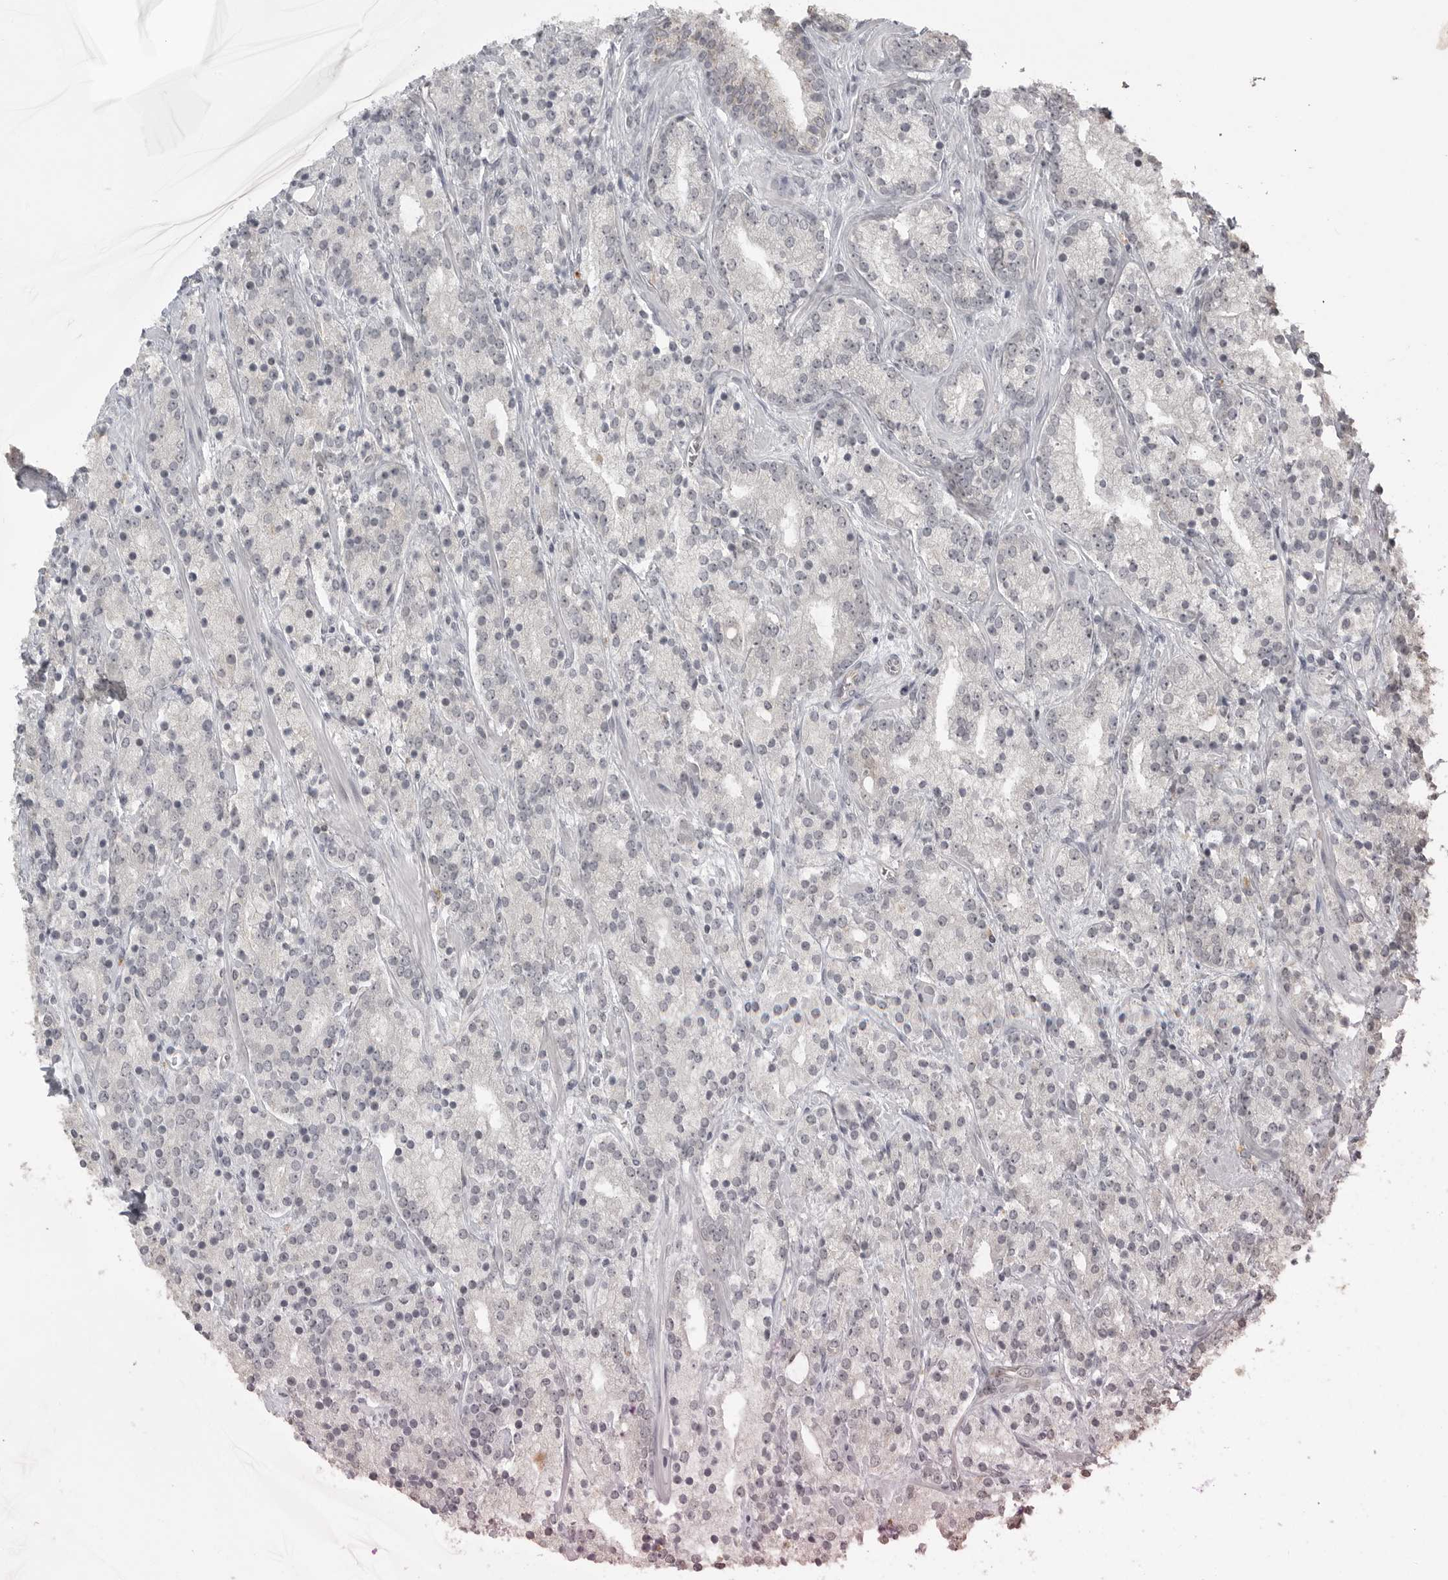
{"staining": {"intensity": "negative", "quantity": "none", "location": "none"}, "tissue": "prostate cancer", "cell_type": "Tumor cells", "image_type": "cancer", "snomed": [{"axis": "morphology", "description": "Adenocarcinoma, High grade"}, {"axis": "topography", "description": "Prostate"}], "caption": "An image of human high-grade adenocarcinoma (prostate) is negative for staining in tumor cells. (IHC, brightfield microscopy, high magnification).", "gene": "SMG8", "patient": {"sex": "male", "age": 71}}